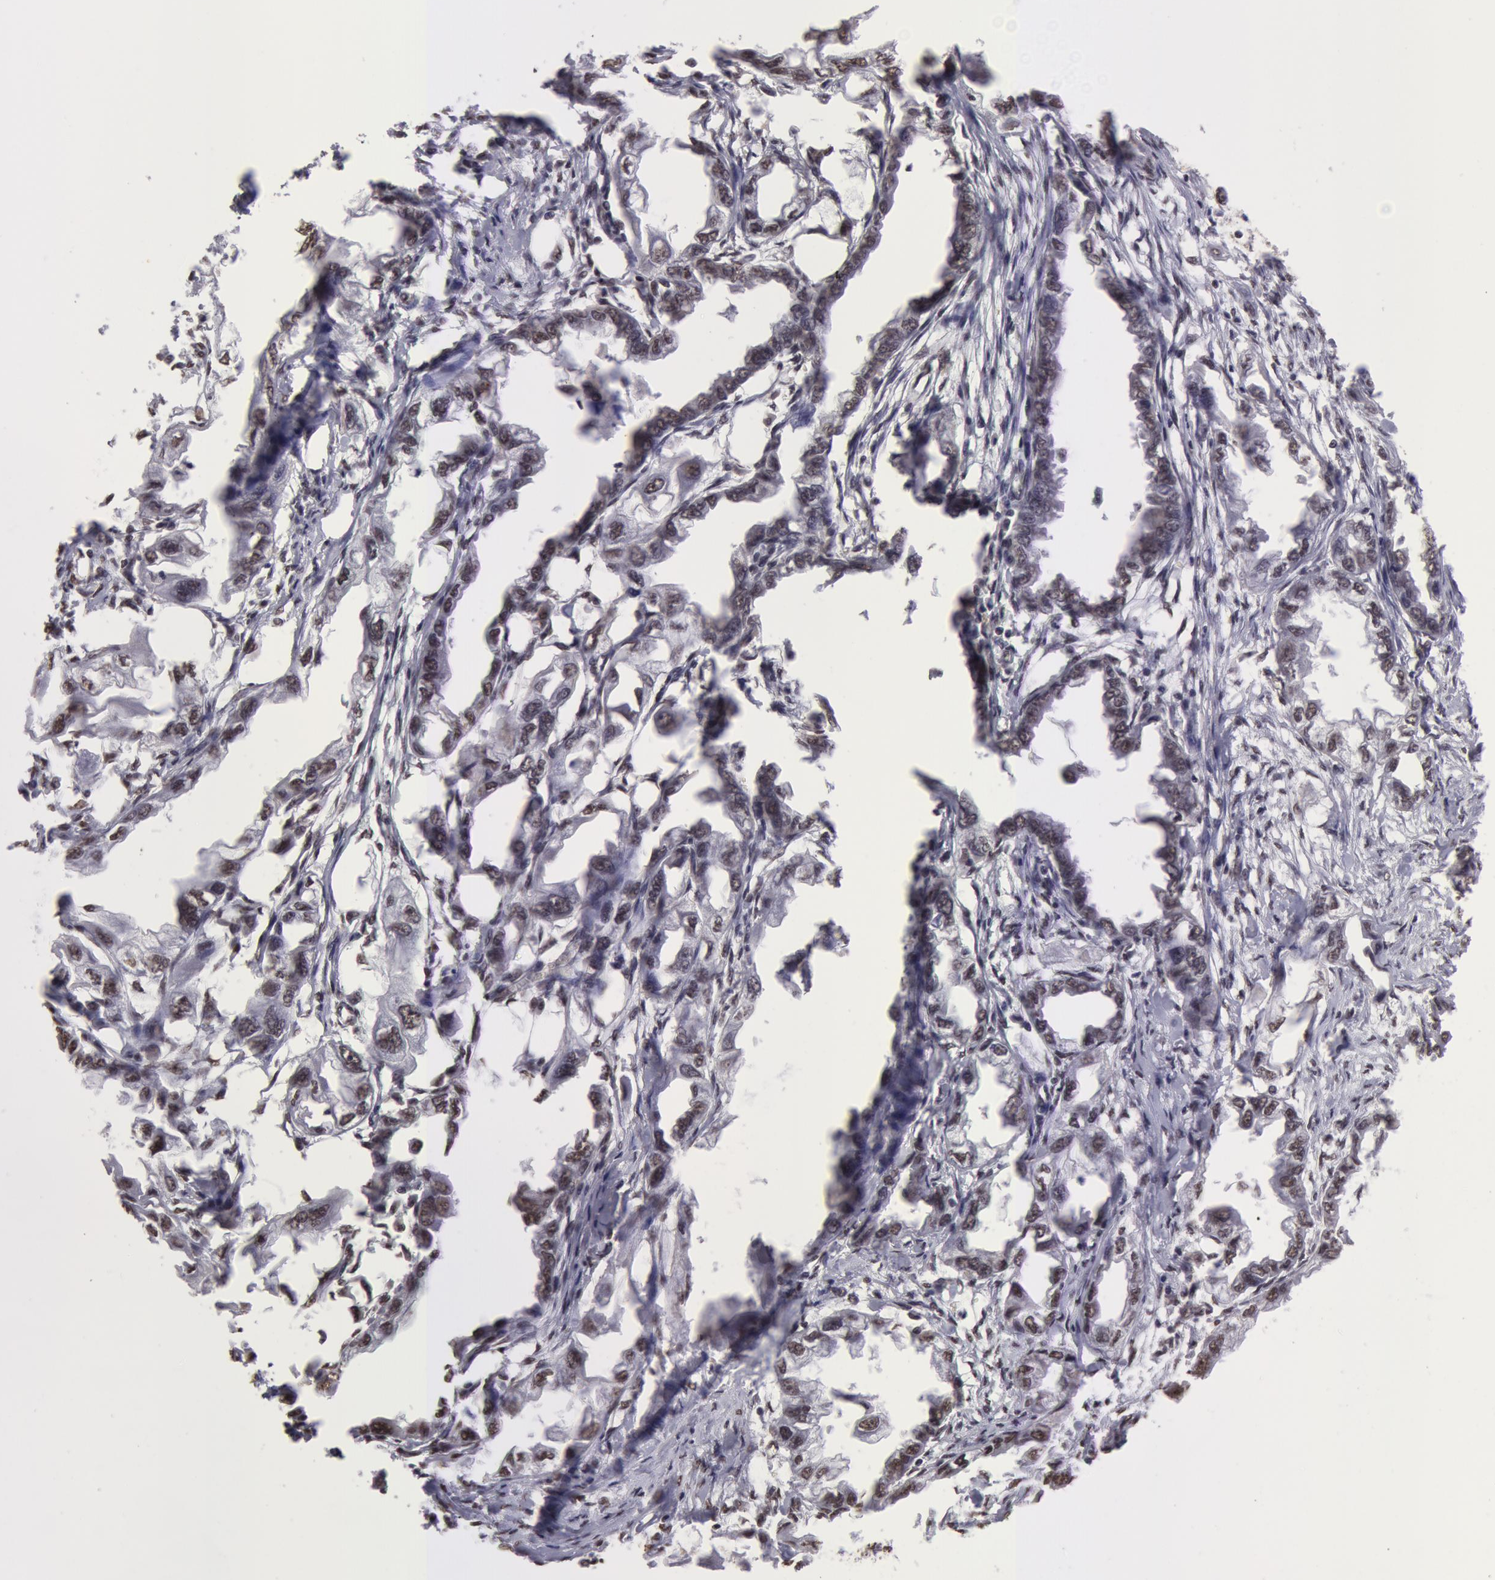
{"staining": {"intensity": "weak", "quantity": "25%-75%", "location": "nuclear"}, "tissue": "endometrial cancer", "cell_type": "Tumor cells", "image_type": "cancer", "snomed": [{"axis": "morphology", "description": "Adenocarcinoma, NOS"}, {"axis": "topography", "description": "Endometrium"}], "caption": "About 25%-75% of tumor cells in human adenocarcinoma (endometrial) demonstrate weak nuclear protein positivity as visualized by brown immunohistochemical staining.", "gene": "VRTN", "patient": {"sex": "female", "age": 67}}